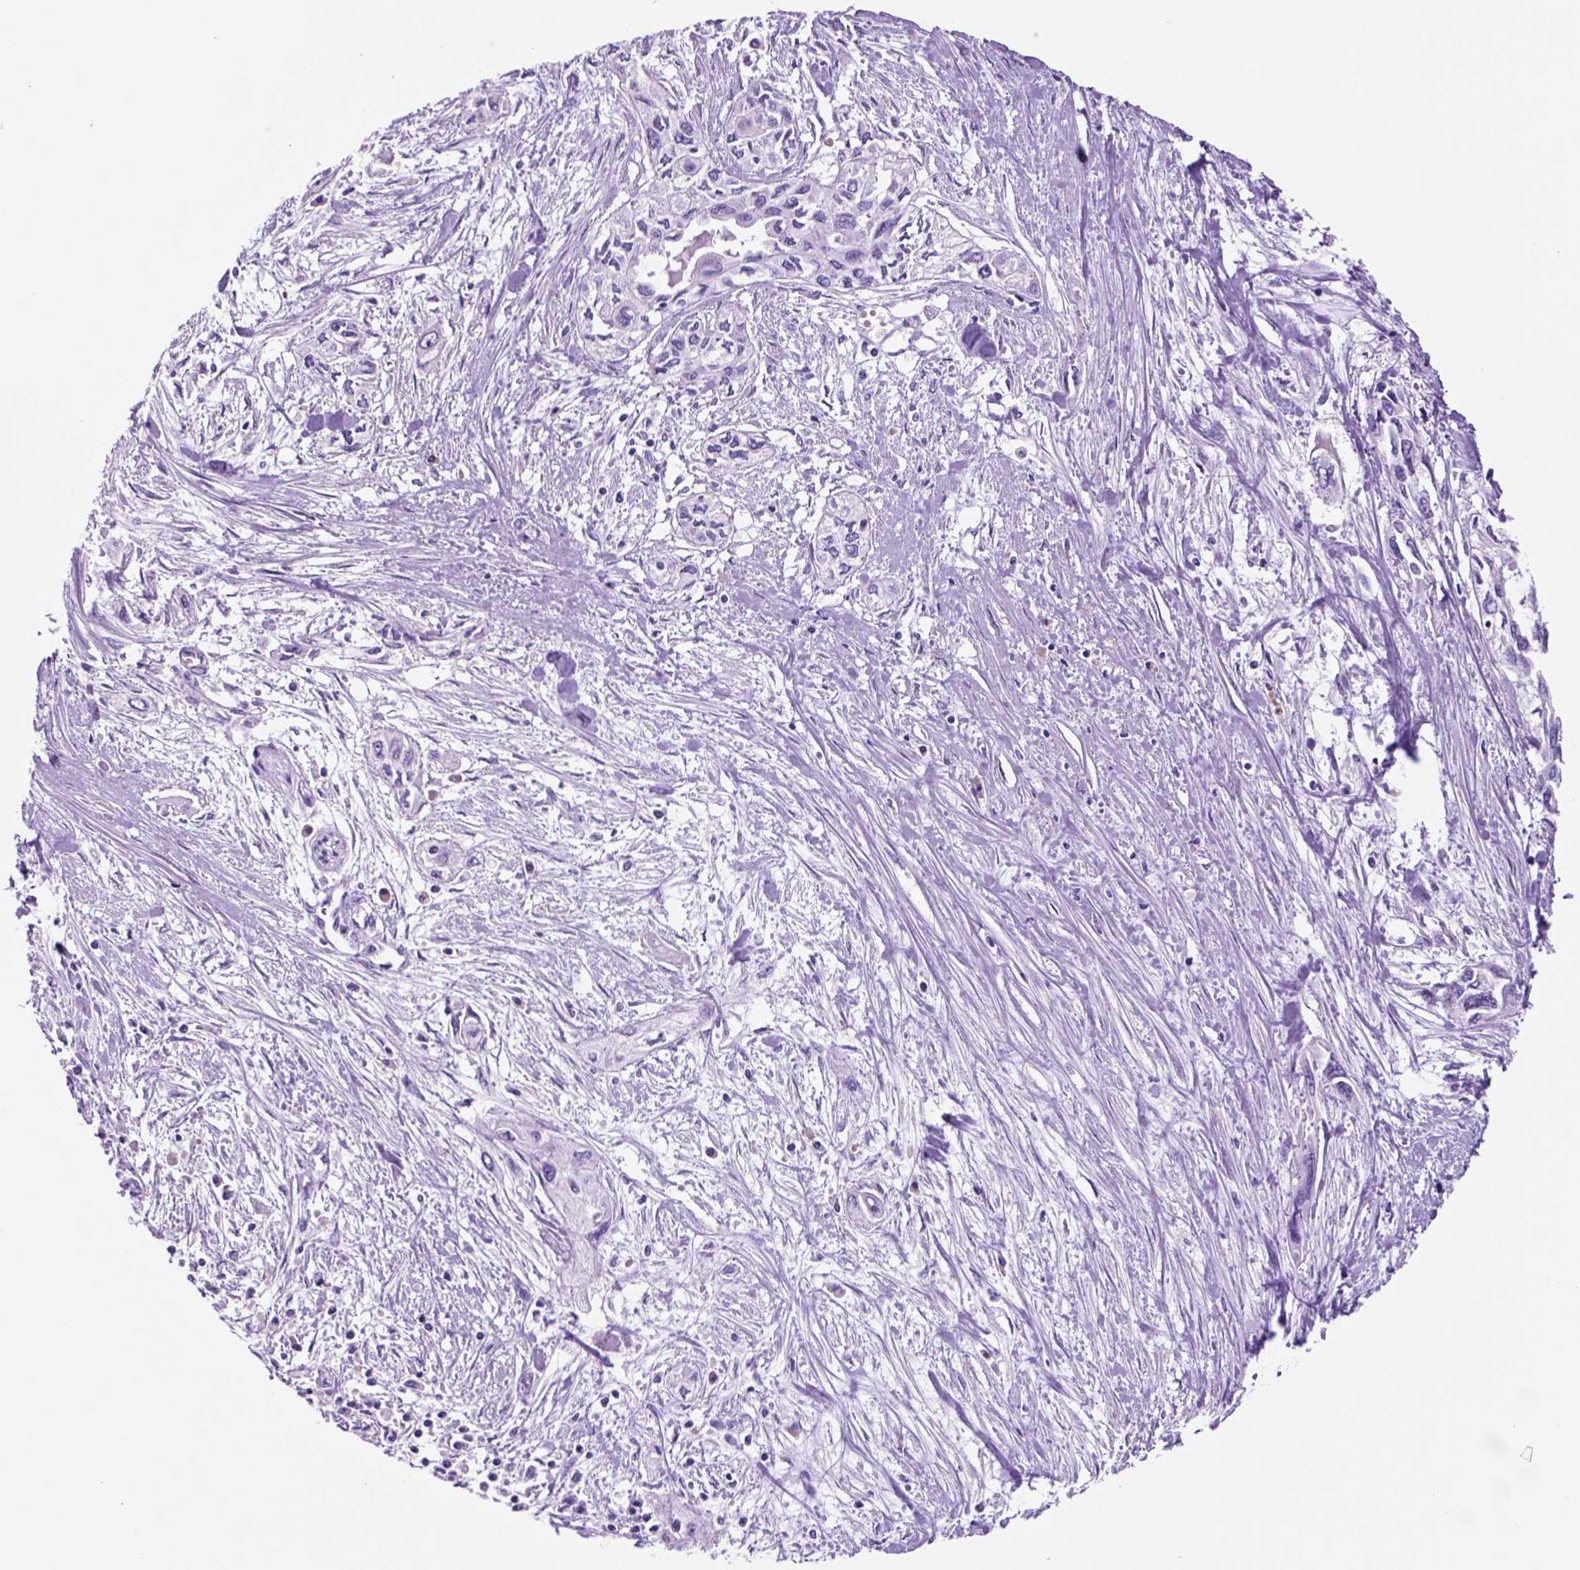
{"staining": {"intensity": "negative", "quantity": "none", "location": "none"}, "tissue": "pancreatic cancer", "cell_type": "Tumor cells", "image_type": "cancer", "snomed": [{"axis": "morphology", "description": "Adenocarcinoma, NOS"}, {"axis": "topography", "description": "Pancreas"}], "caption": "Tumor cells show no significant staining in pancreatic cancer (adenocarcinoma).", "gene": "HHIPL2", "patient": {"sex": "female", "age": 55}}